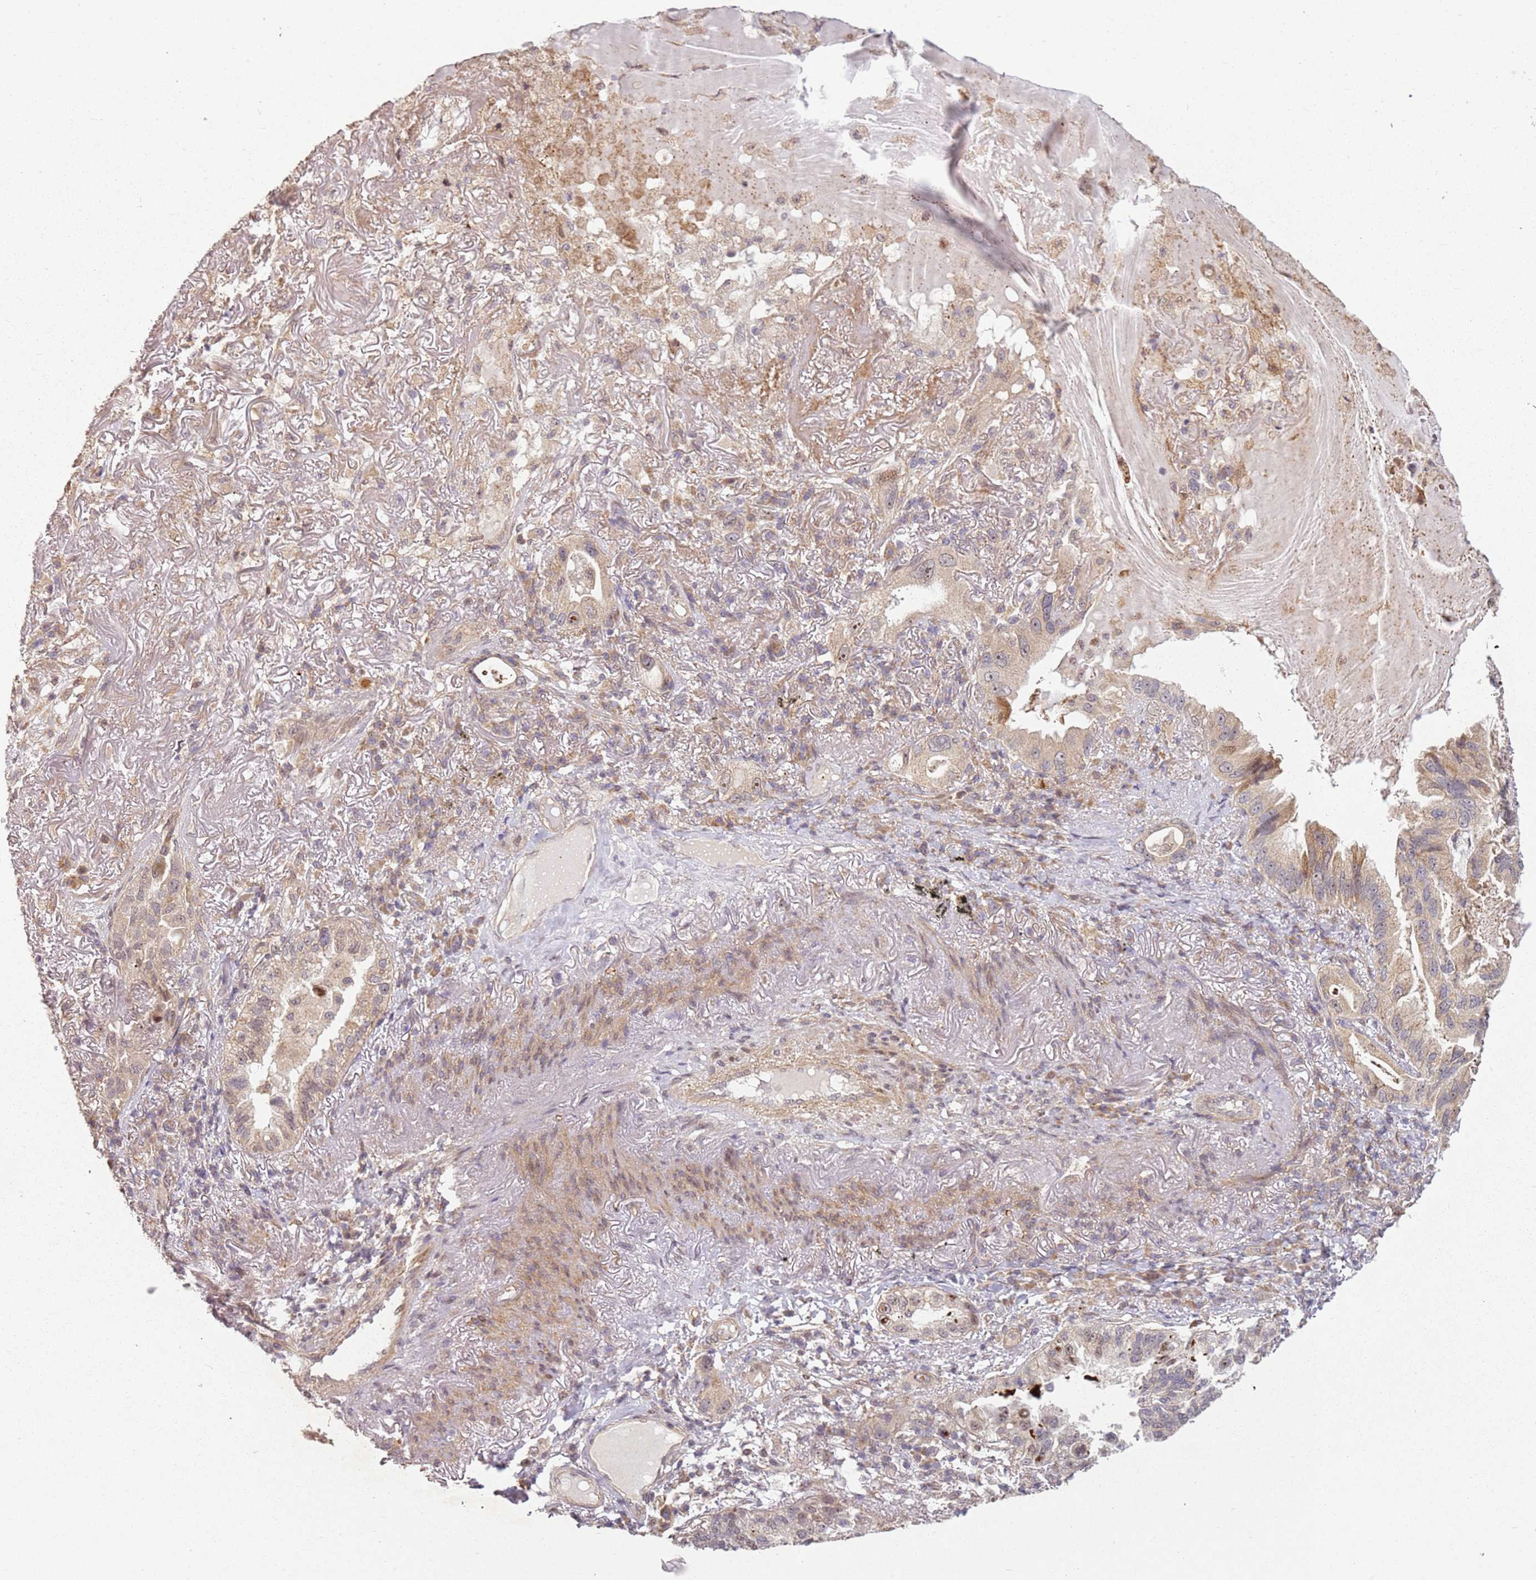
{"staining": {"intensity": "weak", "quantity": ">75%", "location": "cytoplasmic/membranous,nuclear"}, "tissue": "lung cancer", "cell_type": "Tumor cells", "image_type": "cancer", "snomed": [{"axis": "morphology", "description": "Adenocarcinoma, NOS"}, {"axis": "topography", "description": "Lung"}], "caption": "Lung cancer stained with a brown dye shows weak cytoplasmic/membranous and nuclear positive expression in approximately >75% of tumor cells.", "gene": "CHURC1", "patient": {"sex": "female", "age": 69}}